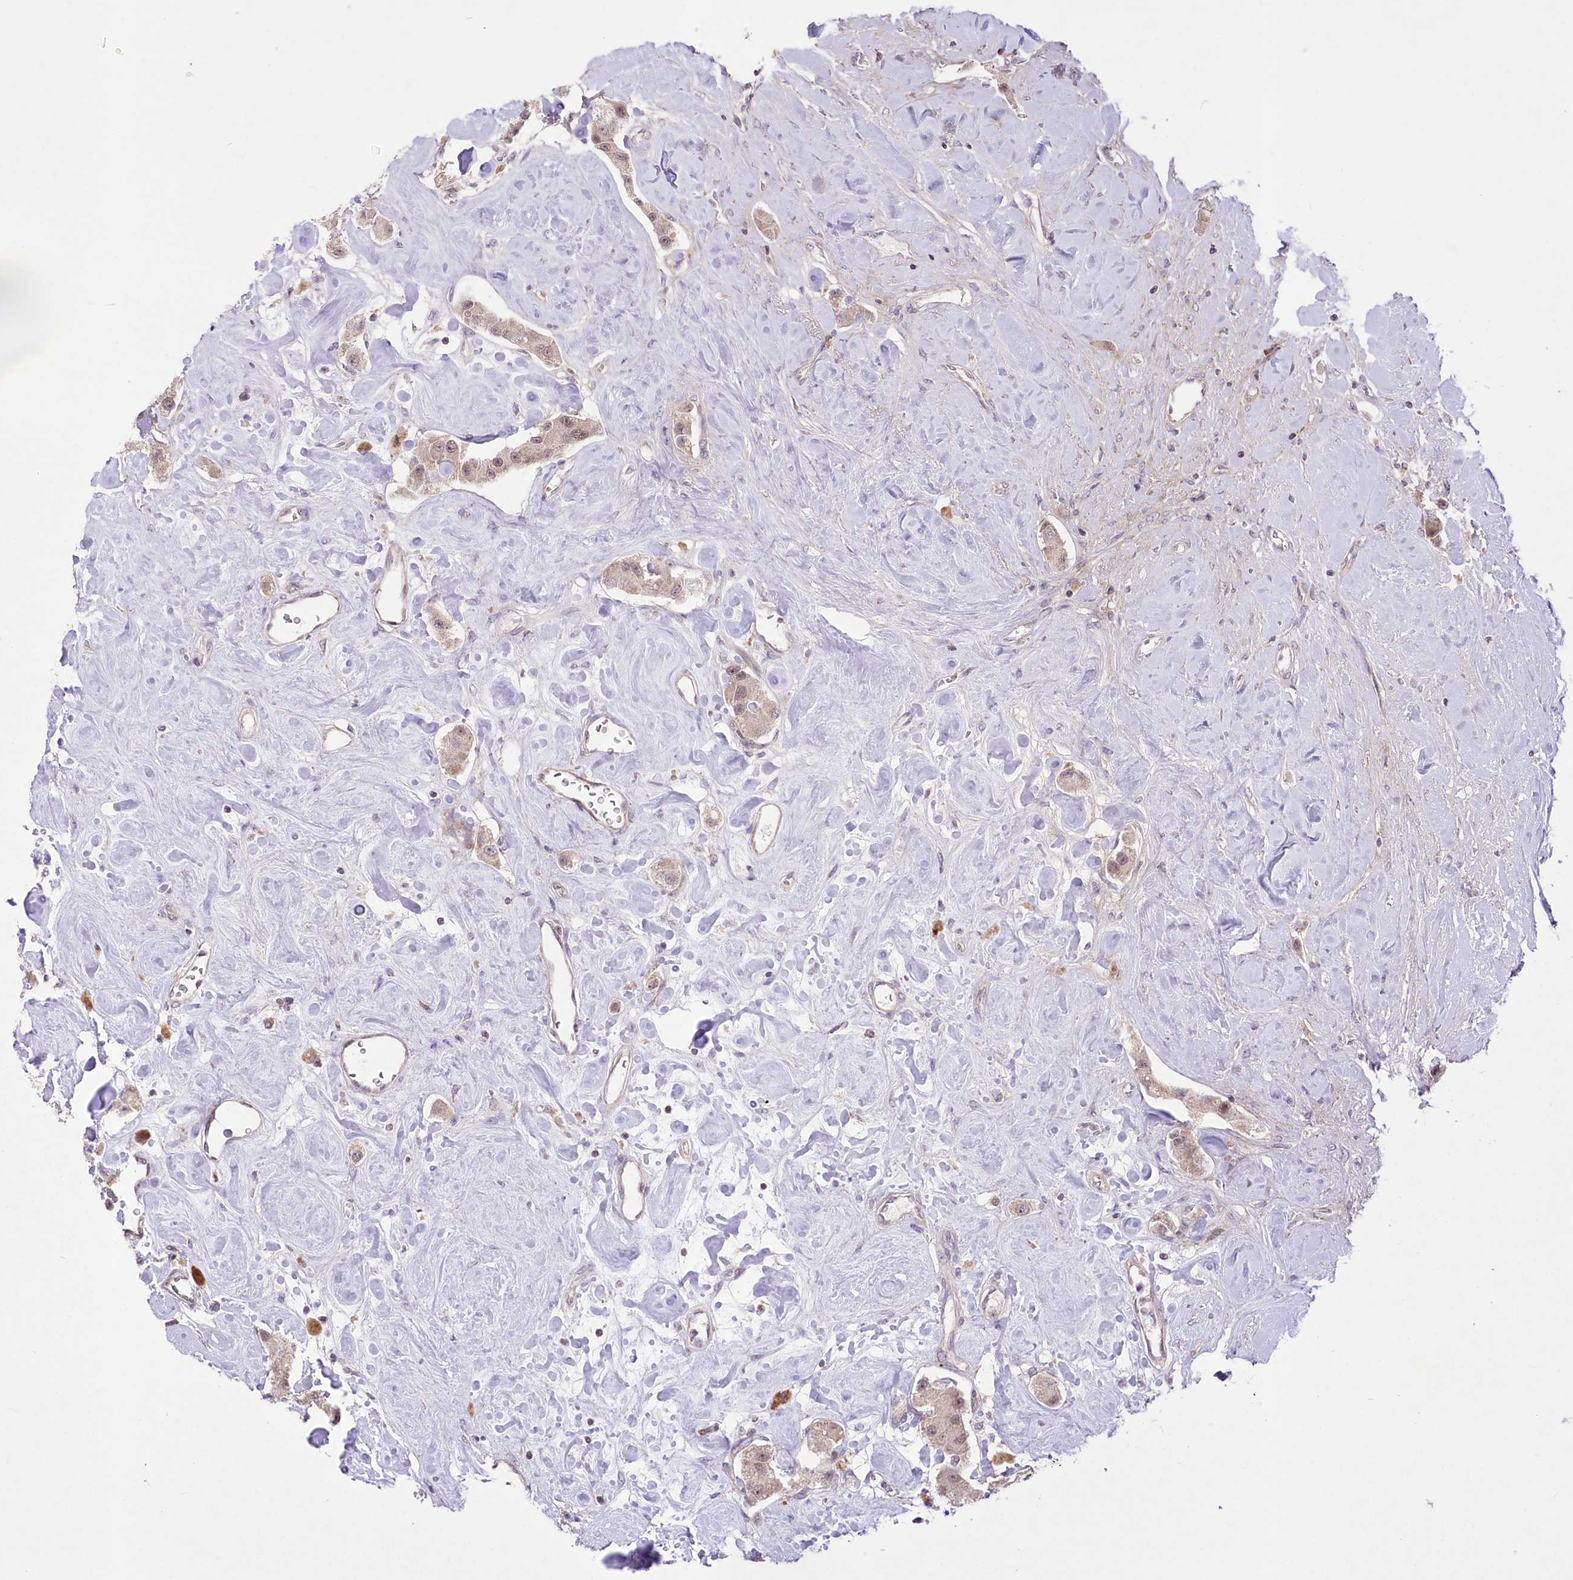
{"staining": {"intensity": "weak", "quantity": "25%-75%", "location": "cytoplasmic/membranous,nuclear"}, "tissue": "carcinoid", "cell_type": "Tumor cells", "image_type": "cancer", "snomed": [{"axis": "morphology", "description": "Carcinoid, malignant, NOS"}, {"axis": "topography", "description": "Pancreas"}], "caption": "Brown immunohistochemical staining in human carcinoid exhibits weak cytoplasmic/membranous and nuclear staining in about 25%-75% of tumor cells.", "gene": "ZMAT2", "patient": {"sex": "male", "age": 41}}